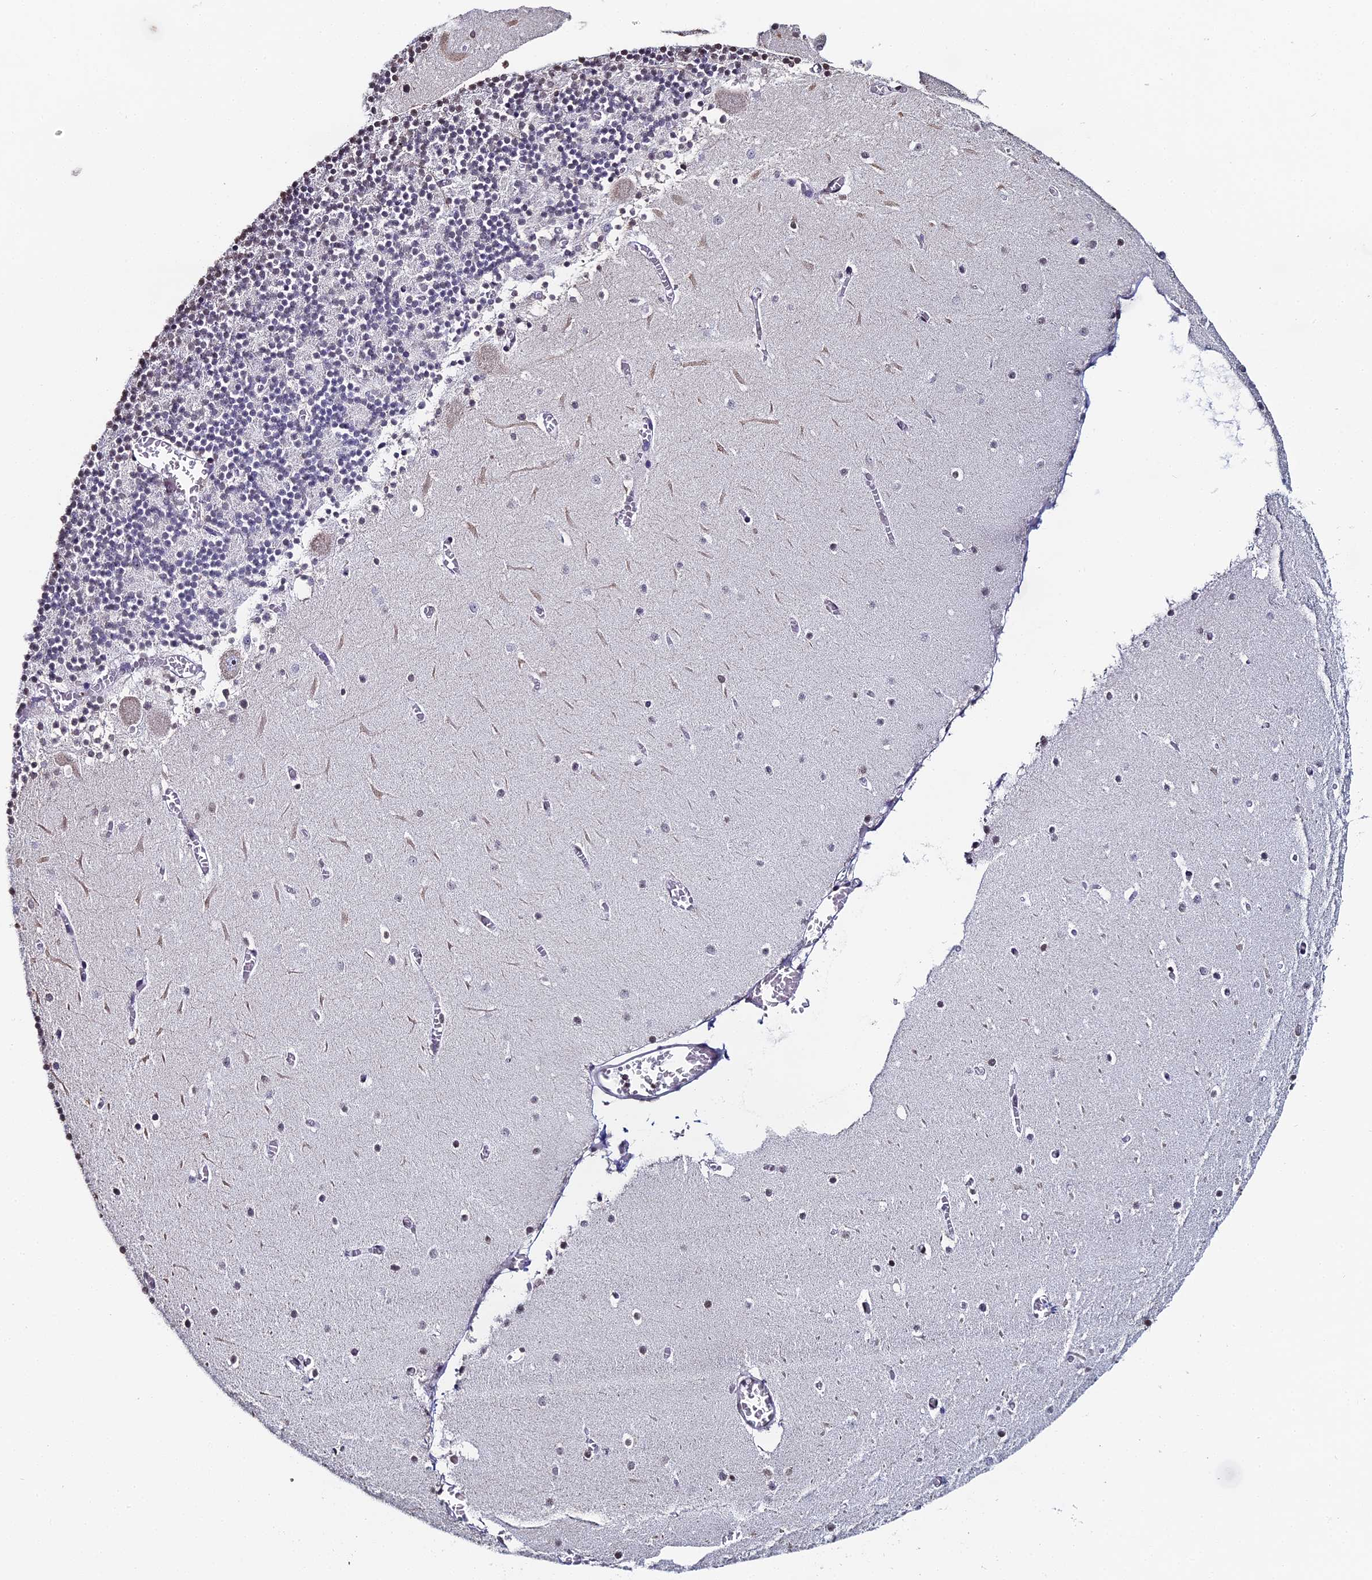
{"staining": {"intensity": "negative", "quantity": "none", "location": "none"}, "tissue": "cerebellum", "cell_type": "Cells in granular layer", "image_type": "normal", "snomed": [{"axis": "morphology", "description": "Normal tissue, NOS"}, {"axis": "topography", "description": "Cerebellum"}], "caption": "High magnification brightfield microscopy of benign cerebellum stained with DAB (brown) and counterstained with hematoxylin (blue): cells in granular layer show no significant expression. Brightfield microscopy of immunohistochemistry stained with DAB (brown) and hematoxylin (blue), captured at high magnification.", "gene": "PRR22", "patient": {"sex": "female", "age": 28}}